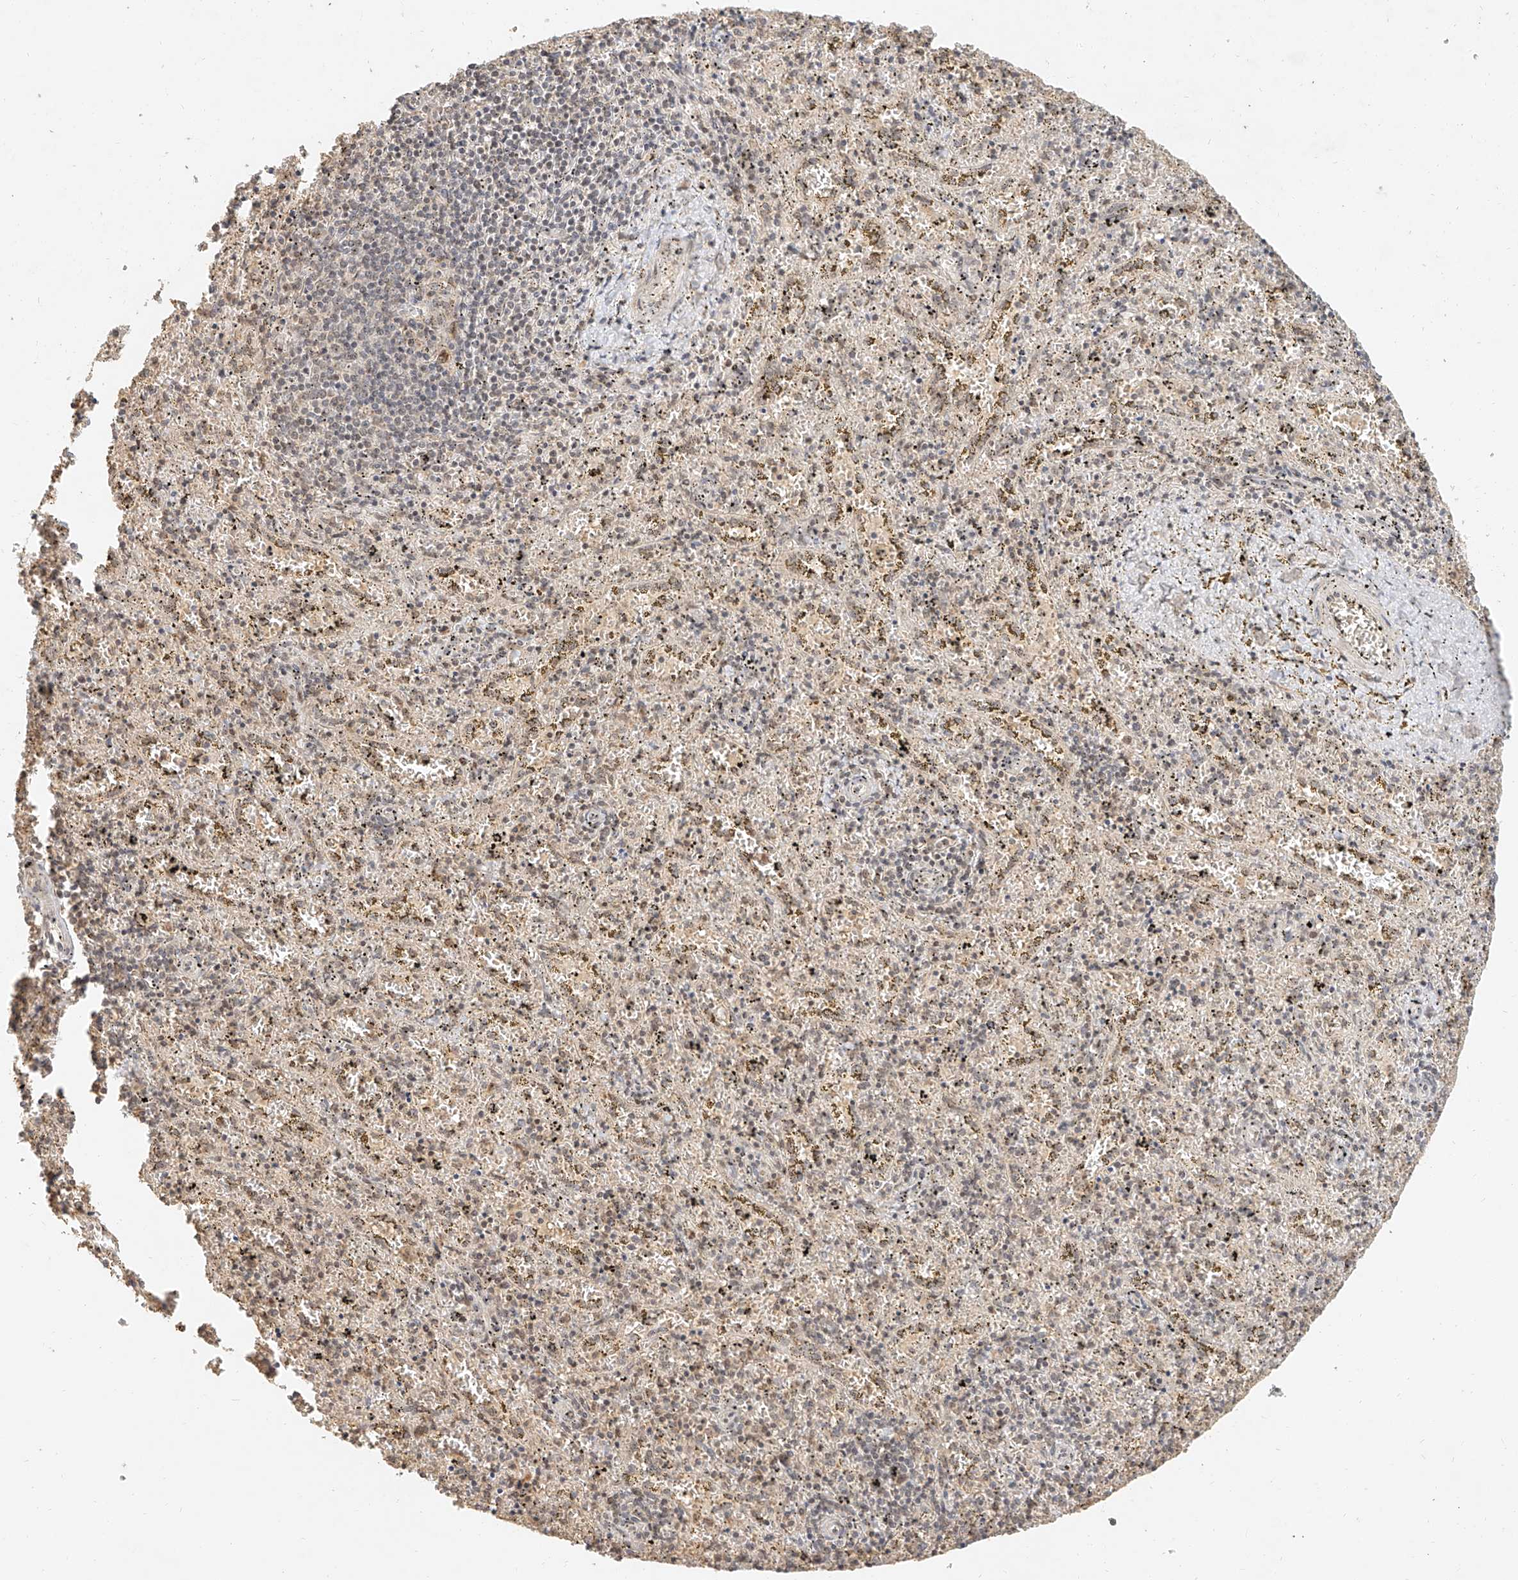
{"staining": {"intensity": "moderate", "quantity": "25%-75%", "location": "cytoplasmic/membranous"}, "tissue": "spleen", "cell_type": "Cells in red pulp", "image_type": "normal", "snomed": [{"axis": "morphology", "description": "Normal tissue, NOS"}, {"axis": "topography", "description": "Spleen"}], "caption": "Immunohistochemical staining of unremarkable human spleen displays 25%-75% levels of moderate cytoplasmic/membranous protein expression in approximately 25%-75% of cells in red pulp.", "gene": "CXorf58", "patient": {"sex": "male", "age": 11}}